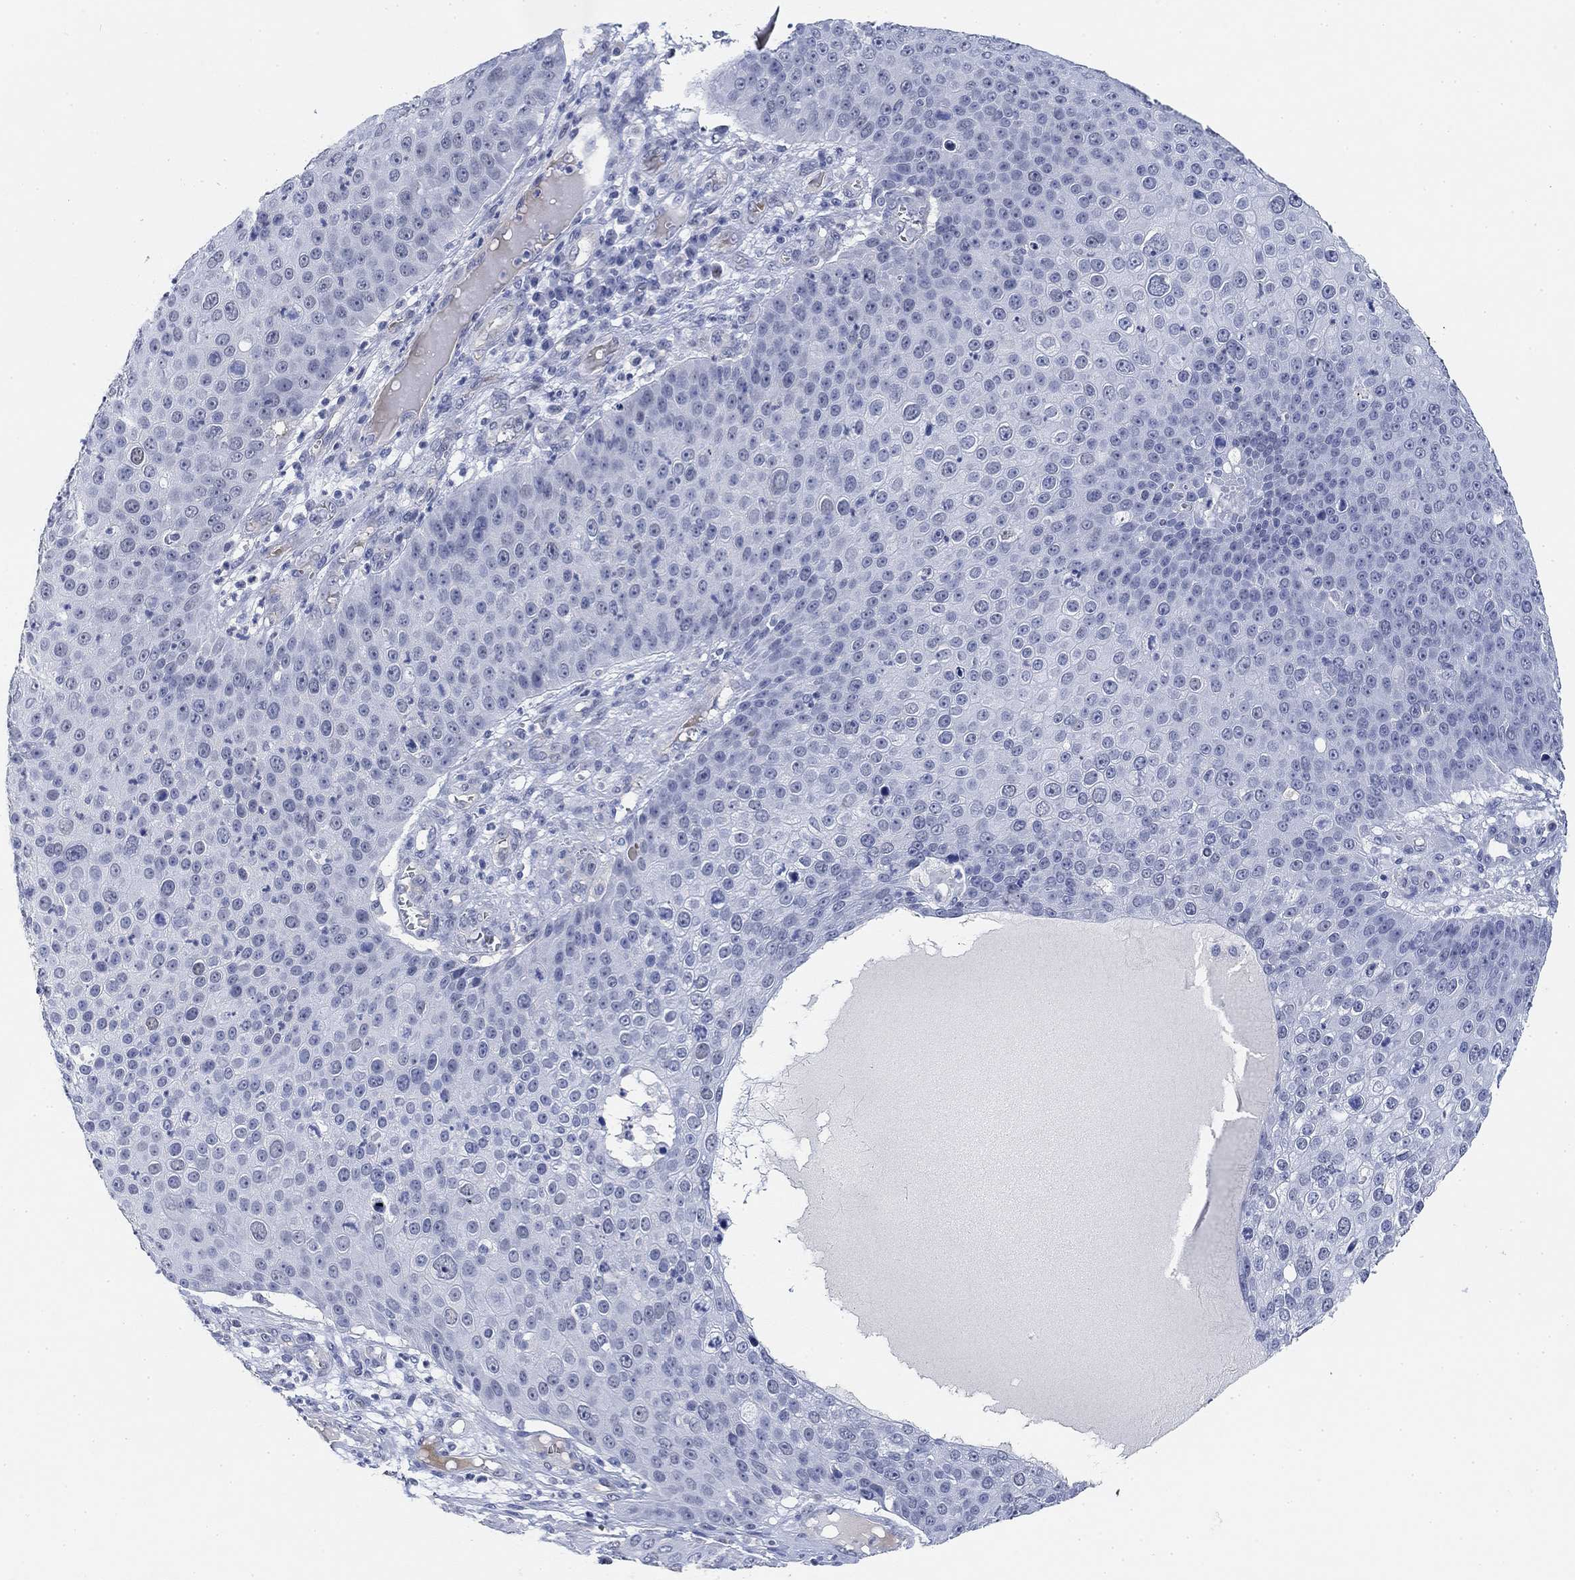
{"staining": {"intensity": "negative", "quantity": "none", "location": "none"}, "tissue": "skin cancer", "cell_type": "Tumor cells", "image_type": "cancer", "snomed": [{"axis": "morphology", "description": "Squamous cell carcinoma, NOS"}, {"axis": "topography", "description": "Skin"}], "caption": "An image of human skin squamous cell carcinoma is negative for staining in tumor cells. The staining was performed using DAB (3,3'-diaminobenzidine) to visualize the protein expression in brown, while the nuclei were stained in blue with hematoxylin (Magnification: 20x).", "gene": "PAX6", "patient": {"sex": "male", "age": 71}}